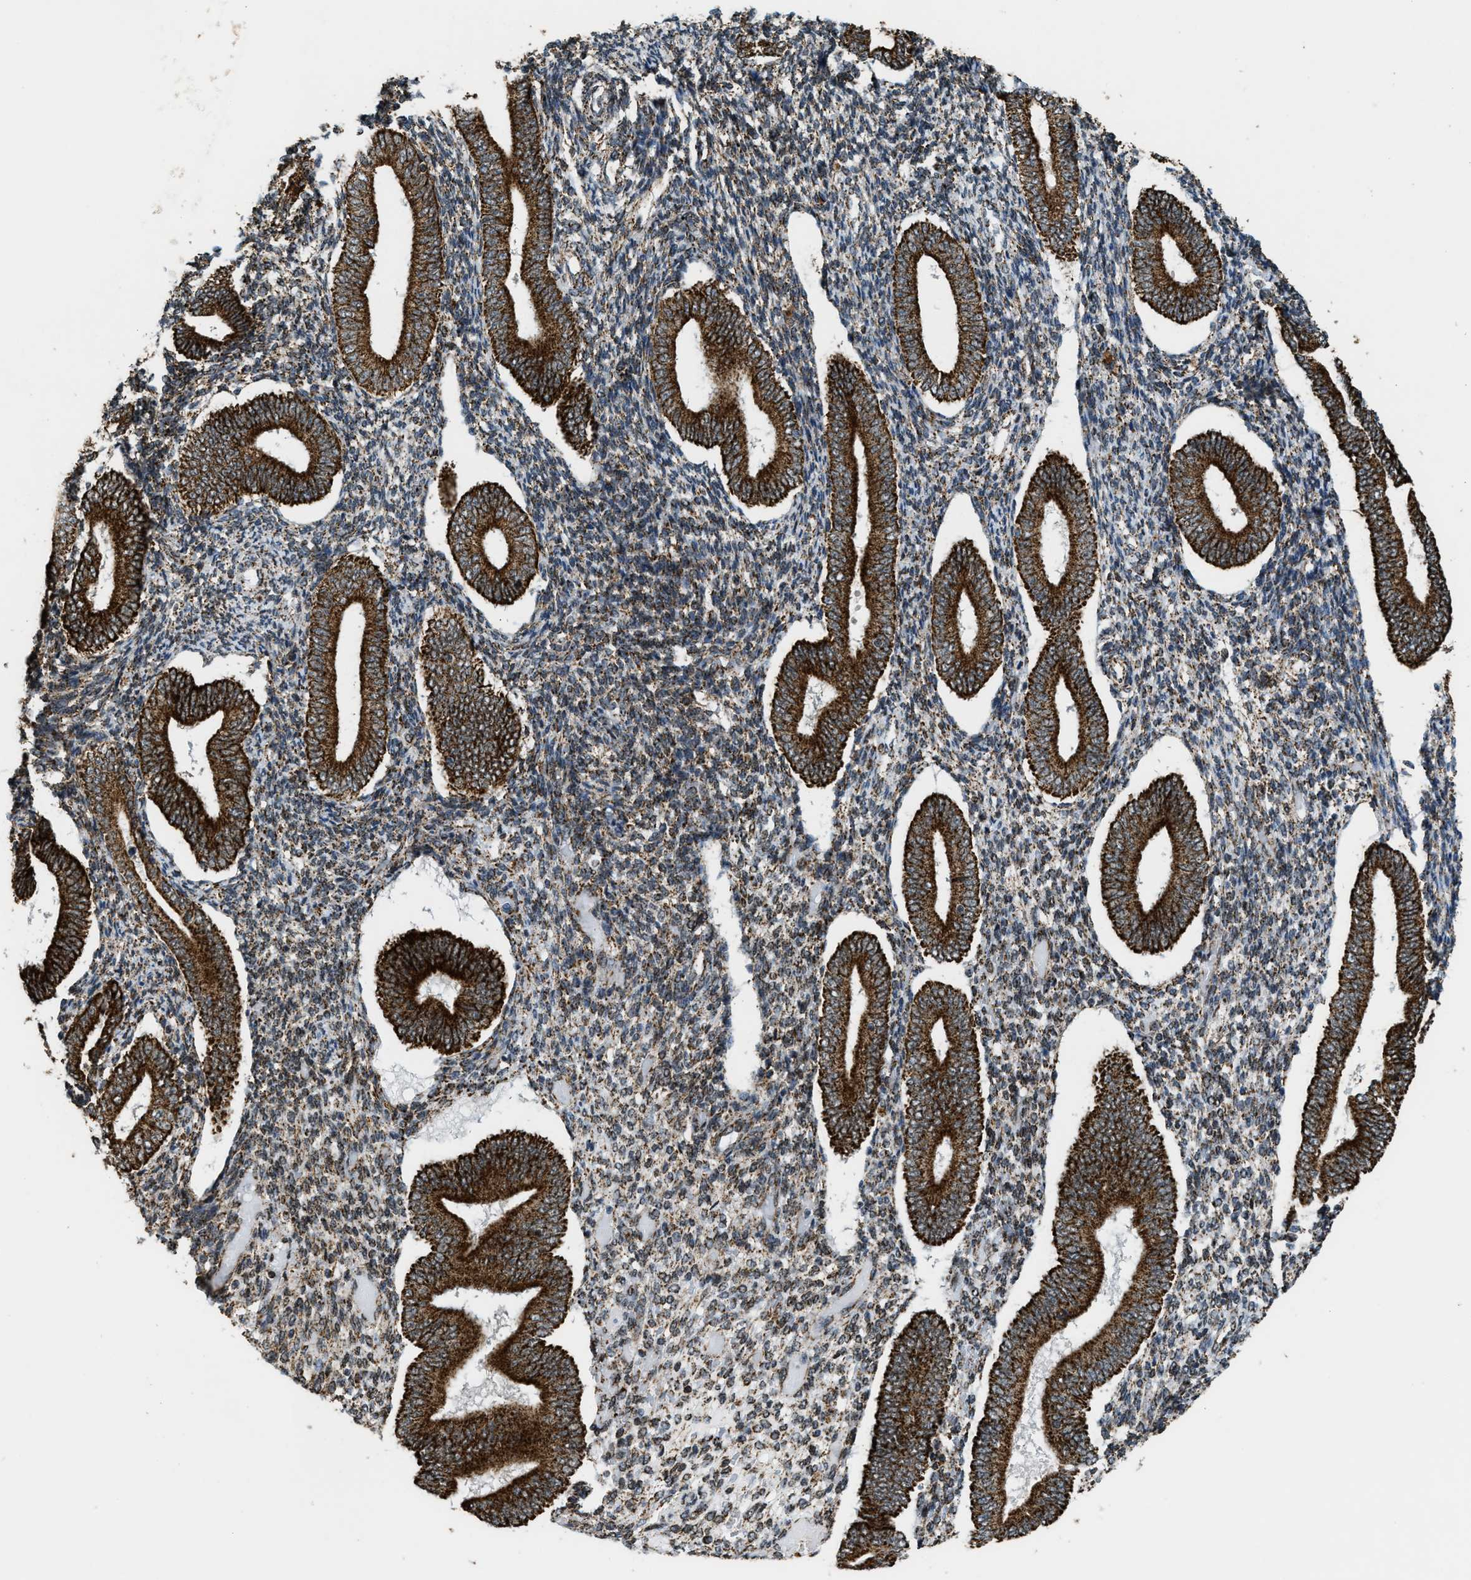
{"staining": {"intensity": "moderate", "quantity": ">75%", "location": "cytoplasmic/membranous"}, "tissue": "endometrium", "cell_type": "Cells in endometrial stroma", "image_type": "normal", "snomed": [{"axis": "morphology", "description": "Normal tissue, NOS"}, {"axis": "topography", "description": "Endometrium"}], "caption": "The image displays staining of unremarkable endometrium, revealing moderate cytoplasmic/membranous protein staining (brown color) within cells in endometrial stroma. (DAB IHC with brightfield microscopy, high magnification).", "gene": "HIBADH", "patient": {"sex": "female", "age": 42}}